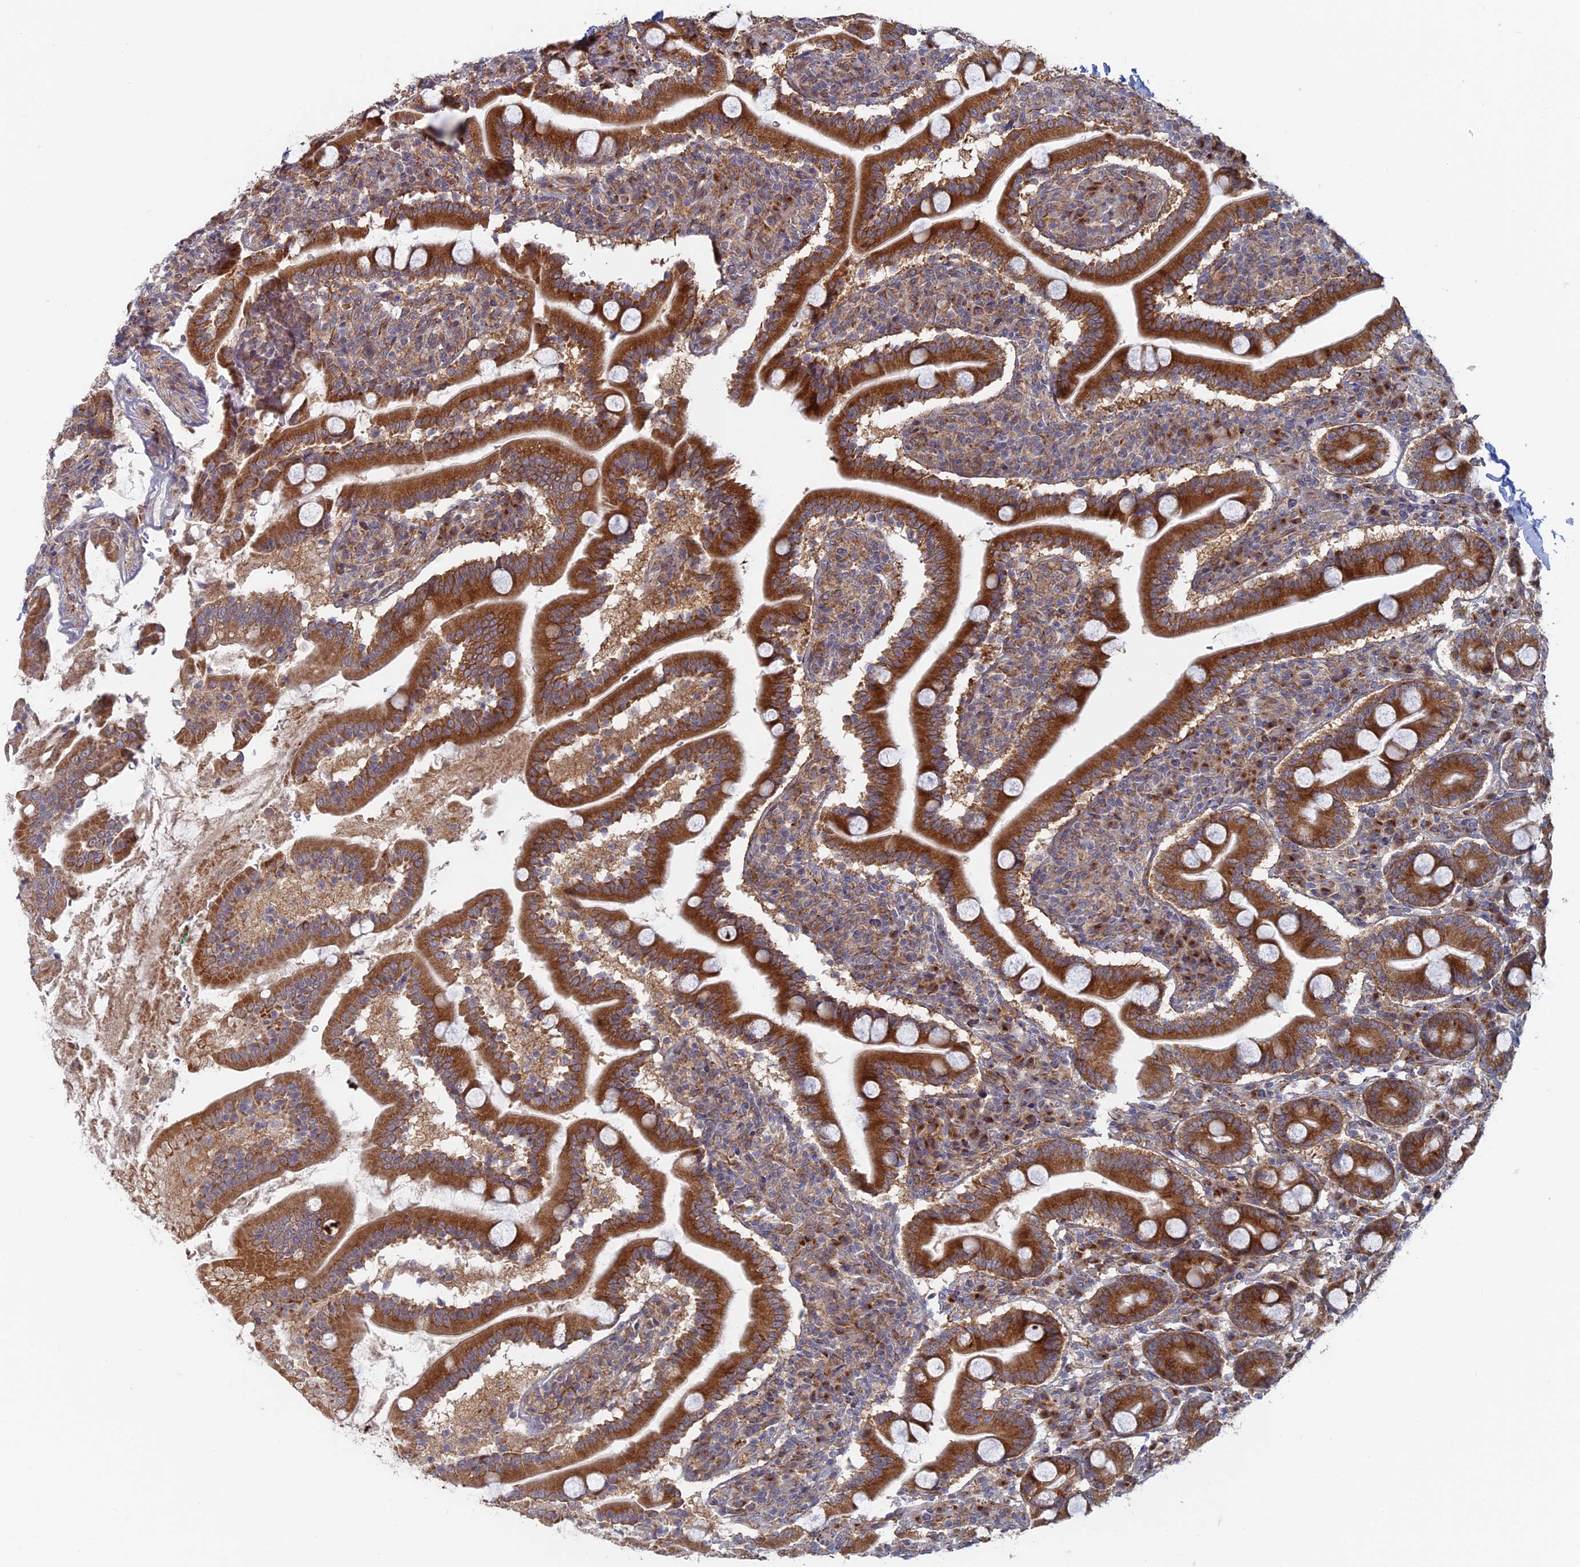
{"staining": {"intensity": "strong", "quantity": ">75%", "location": "cytoplasmic/membranous"}, "tissue": "duodenum", "cell_type": "Glandular cells", "image_type": "normal", "snomed": [{"axis": "morphology", "description": "Normal tissue, NOS"}, {"axis": "topography", "description": "Duodenum"}], "caption": "This micrograph demonstrates unremarkable duodenum stained with immunohistochemistry to label a protein in brown. The cytoplasmic/membranous of glandular cells show strong positivity for the protein. Nuclei are counter-stained blue.", "gene": "TBC1D30", "patient": {"sex": "male", "age": 35}}